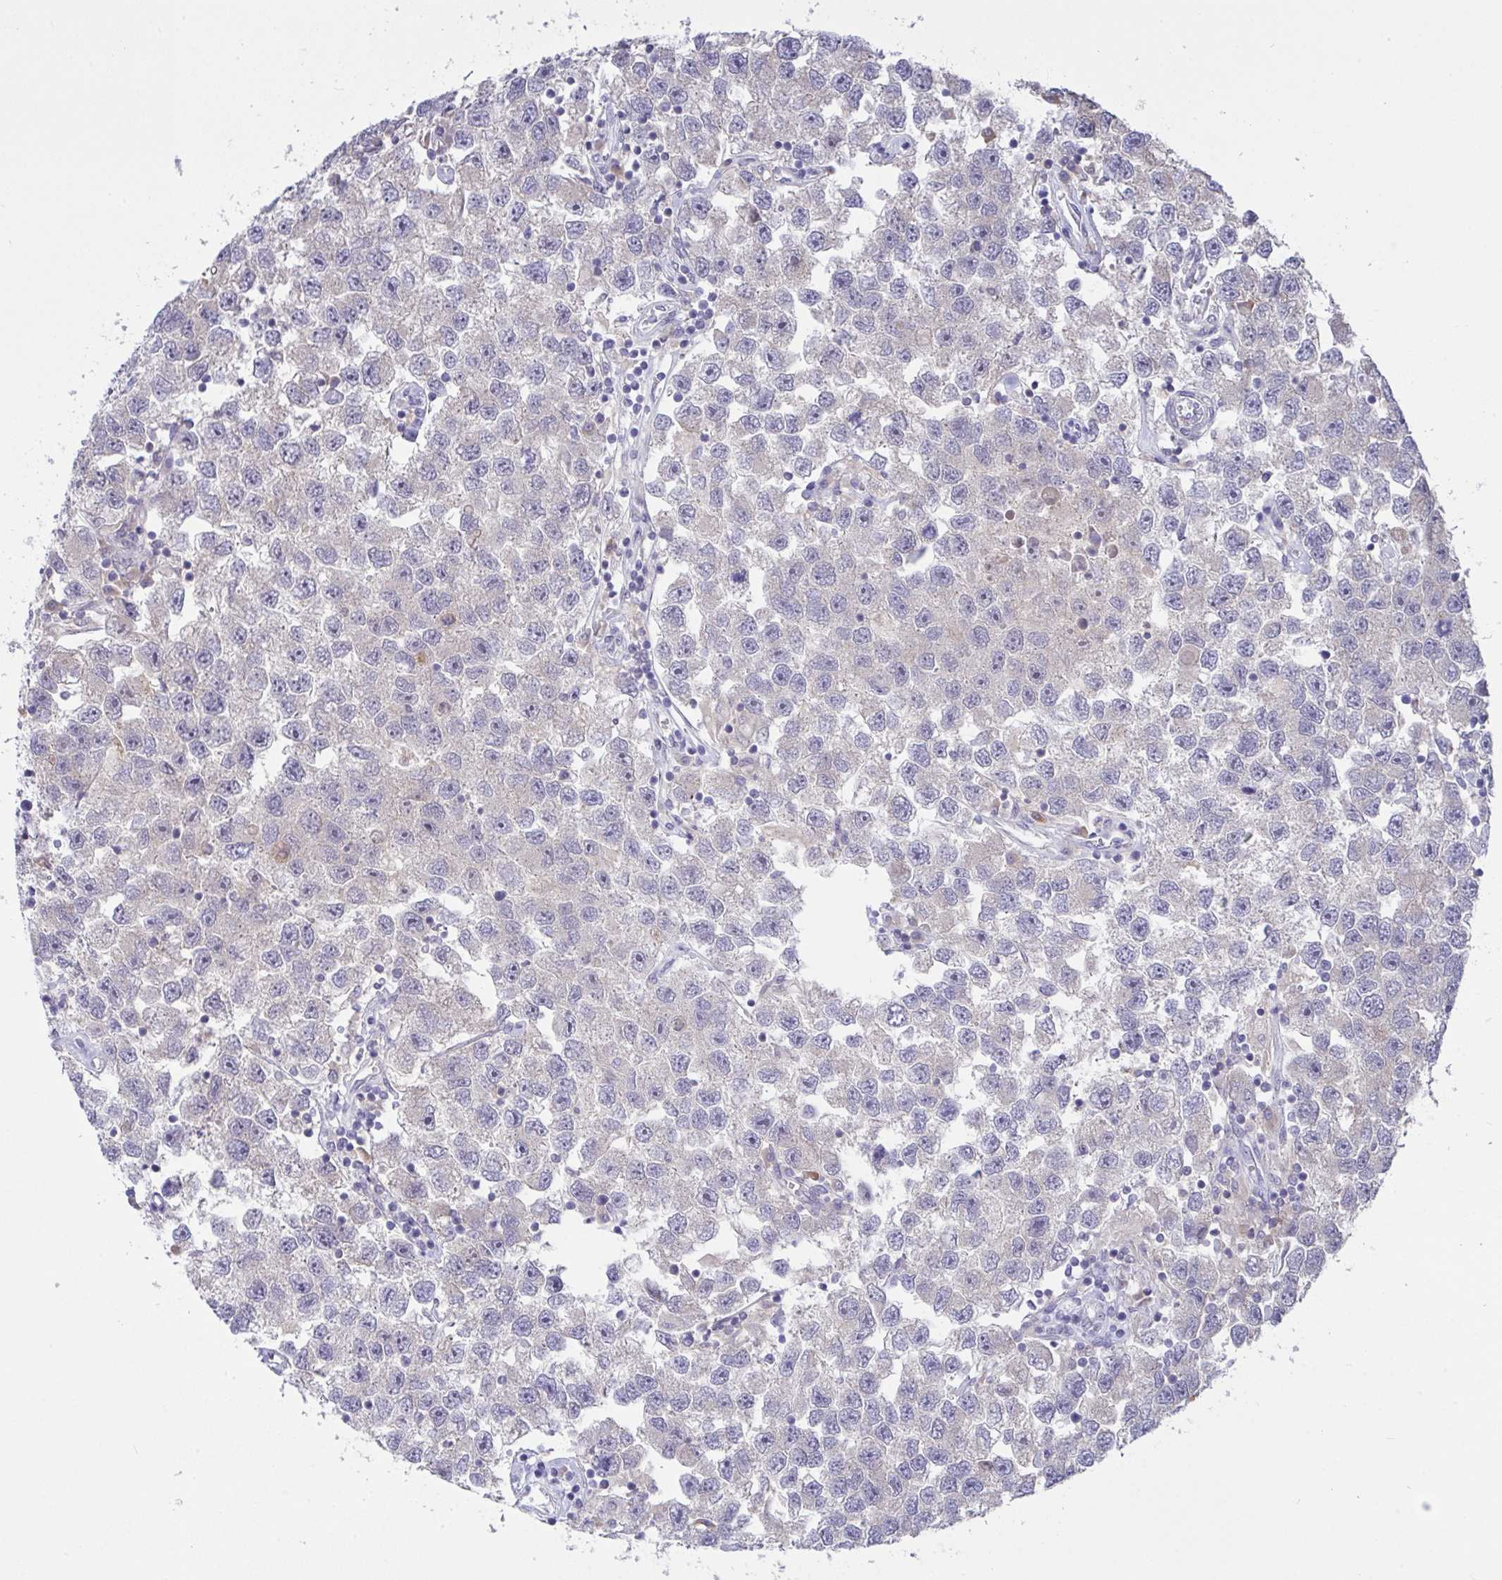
{"staining": {"intensity": "negative", "quantity": "none", "location": "none"}, "tissue": "testis cancer", "cell_type": "Tumor cells", "image_type": "cancer", "snomed": [{"axis": "morphology", "description": "Seminoma, NOS"}, {"axis": "topography", "description": "Testis"}], "caption": "Tumor cells show no significant protein expression in testis seminoma.", "gene": "L3HYPDH", "patient": {"sex": "male", "age": 26}}